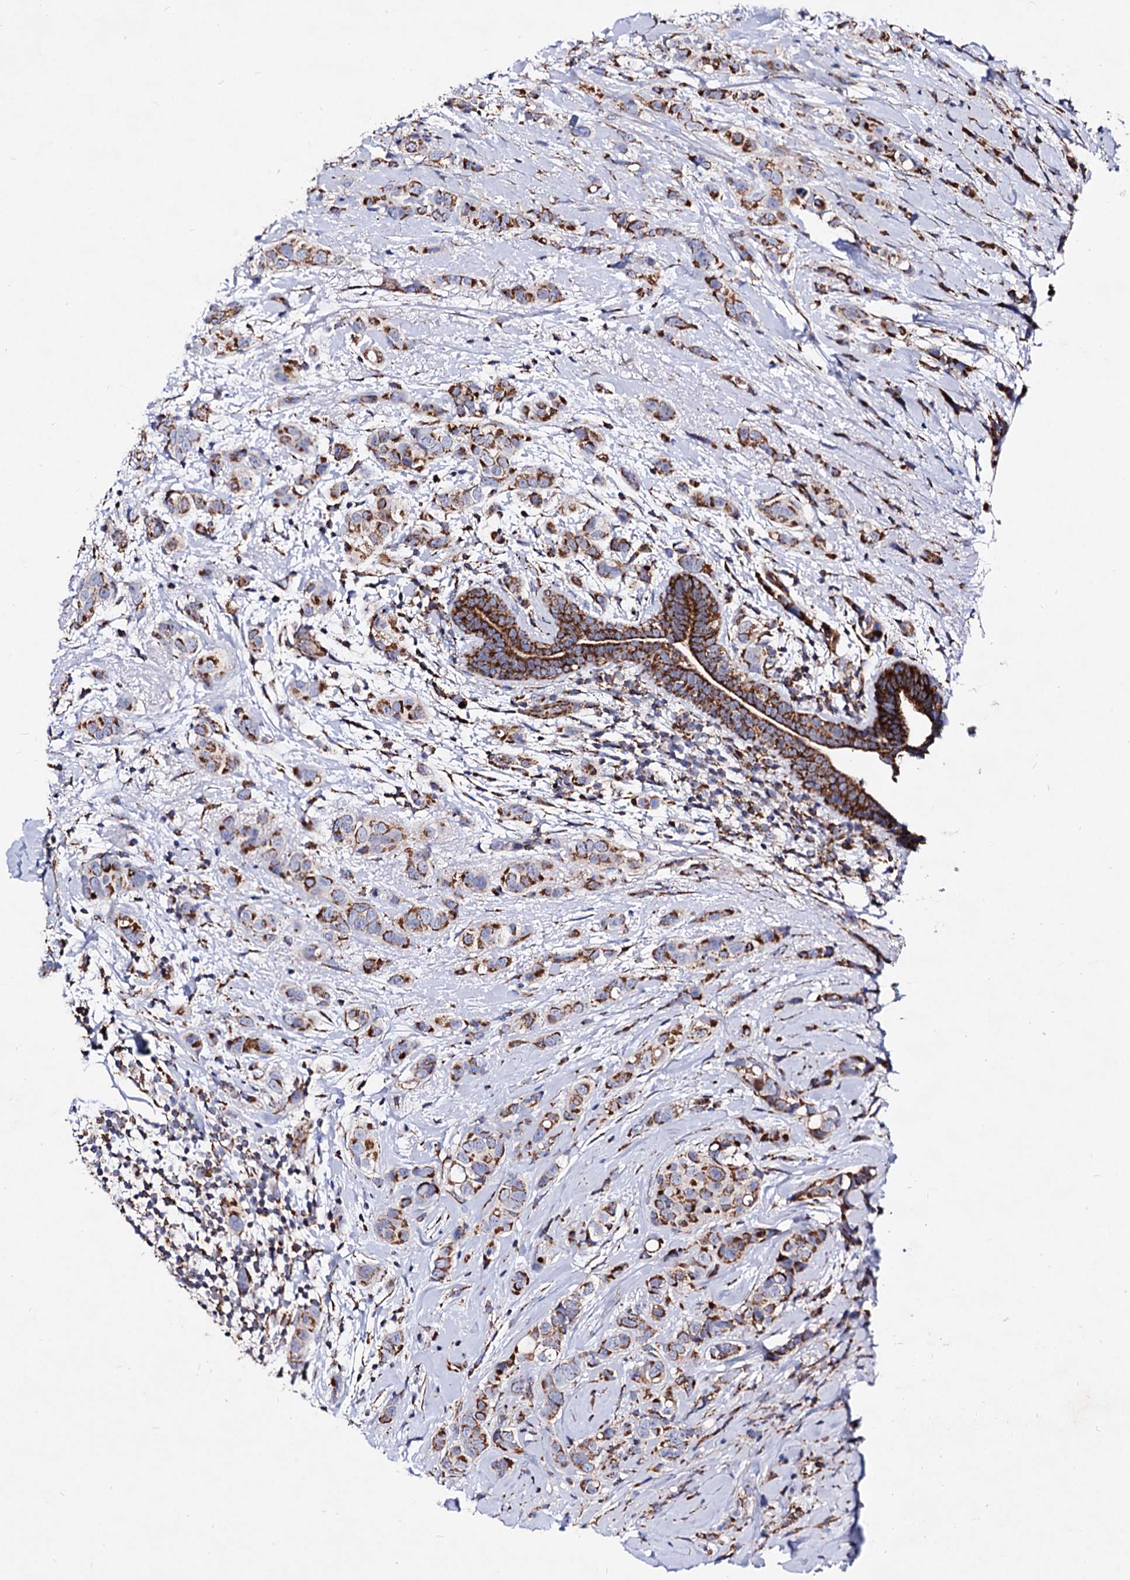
{"staining": {"intensity": "moderate", "quantity": ">75%", "location": "cytoplasmic/membranous"}, "tissue": "breast cancer", "cell_type": "Tumor cells", "image_type": "cancer", "snomed": [{"axis": "morphology", "description": "Lobular carcinoma"}, {"axis": "topography", "description": "Breast"}], "caption": "Immunohistochemistry micrograph of neoplastic tissue: human lobular carcinoma (breast) stained using immunohistochemistry reveals medium levels of moderate protein expression localized specifically in the cytoplasmic/membranous of tumor cells, appearing as a cytoplasmic/membranous brown color.", "gene": "ACAD9", "patient": {"sex": "female", "age": 51}}